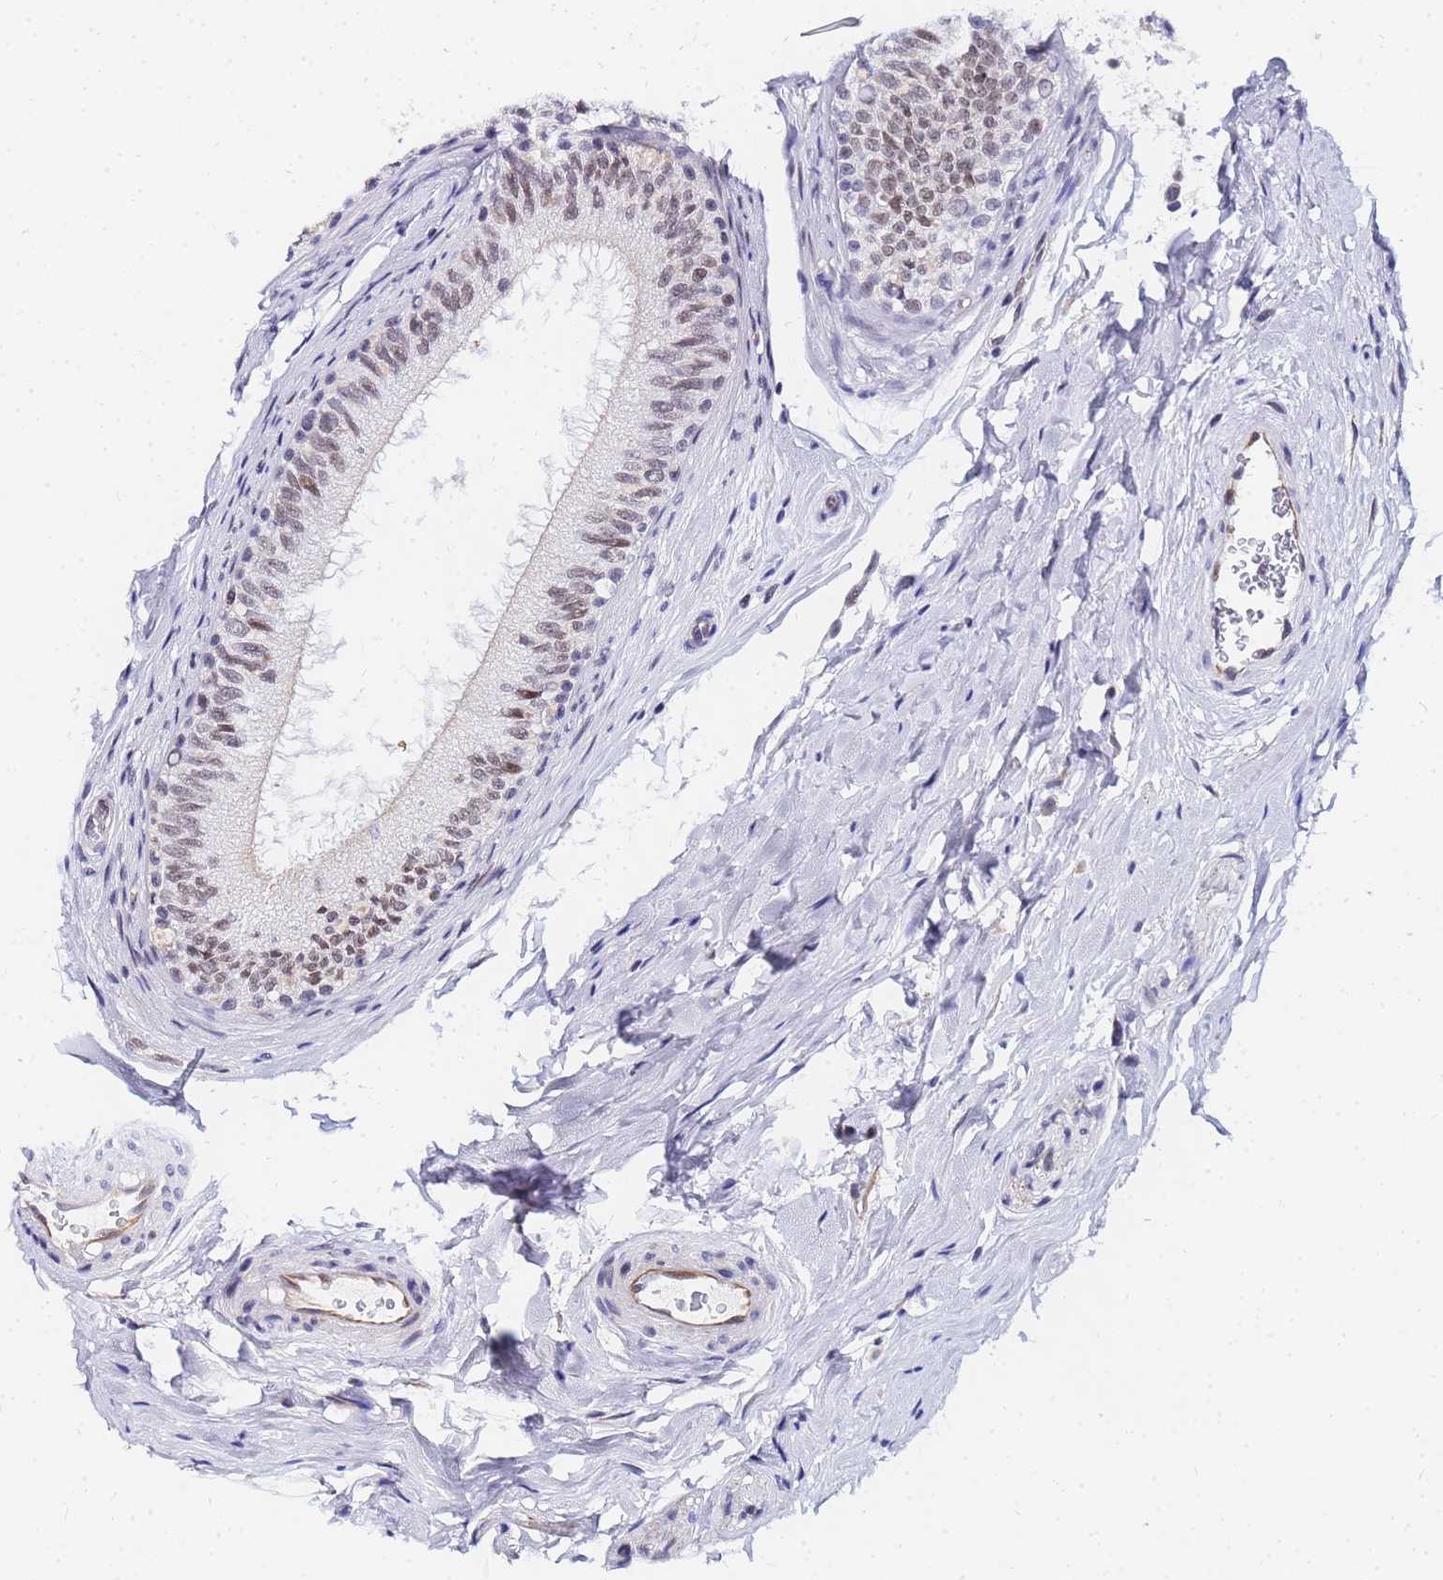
{"staining": {"intensity": "moderate", "quantity": ">75%", "location": "nuclear"}, "tissue": "epididymis", "cell_type": "Glandular cells", "image_type": "normal", "snomed": [{"axis": "morphology", "description": "Normal tissue, NOS"}, {"axis": "topography", "description": "Epididymis"}], "caption": "This is a micrograph of immunohistochemistry (IHC) staining of unremarkable epididymis, which shows moderate positivity in the nuclear of glandular cells.", "gene": "CKMT1A", "patient": {"sex": "male", "age": 33}}